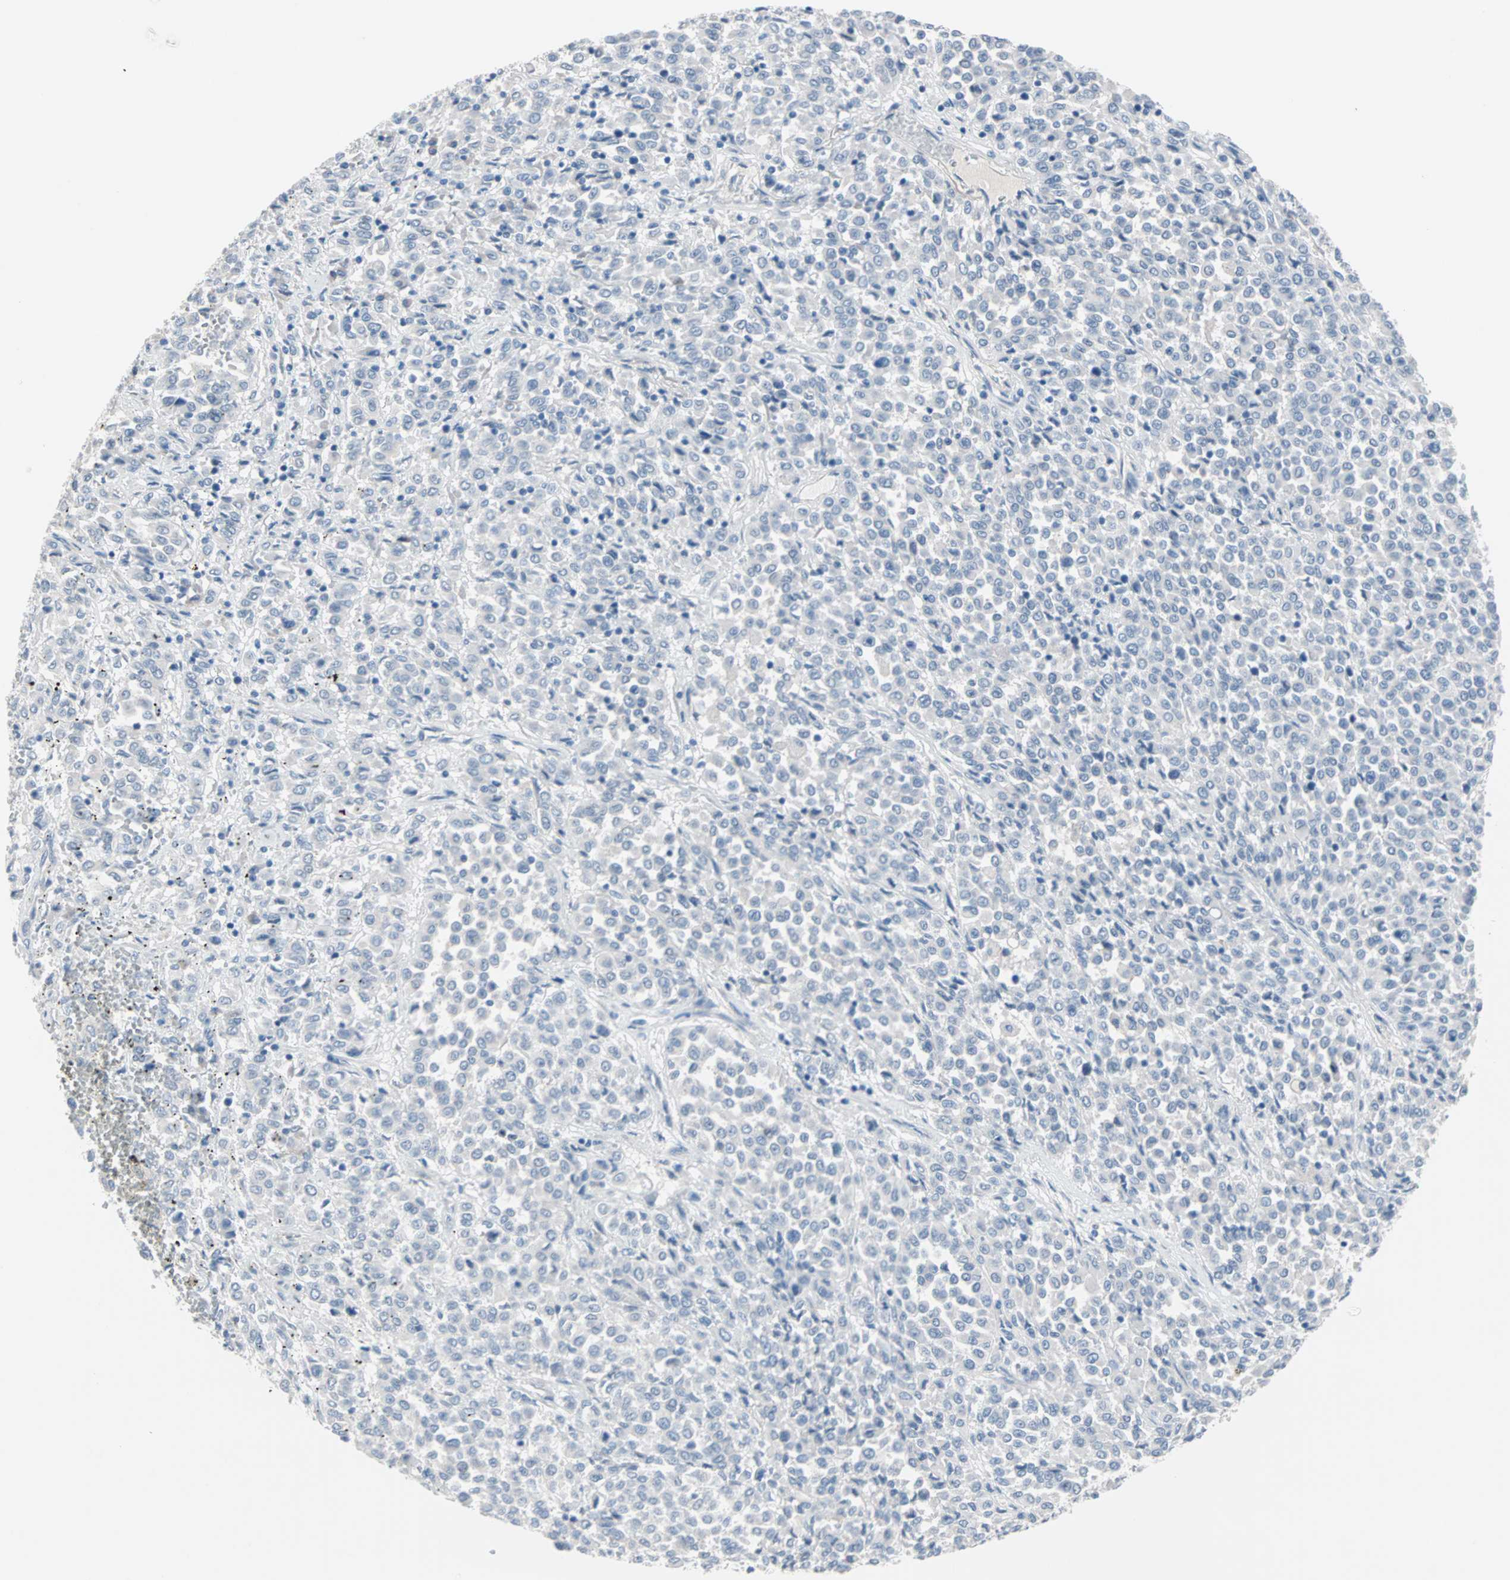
{"staining": {"intensity": "negative", "quantity": "none", "location": "none"}, "tissue": "melanoma", "cell_type": "Tumor cells", "image_type": "cancer", "snomed": [{"axis": "morphology", "description": "Malignant melanoma, Metastatic site"}, {"axis": "topography", "description": "Pancreas"}], "caption": "Melanoma stained for a protein using IHC exhibits no expression tumor cells.", "gene": "ULBP1", "patient": {"sex": "female", "age": 30}}